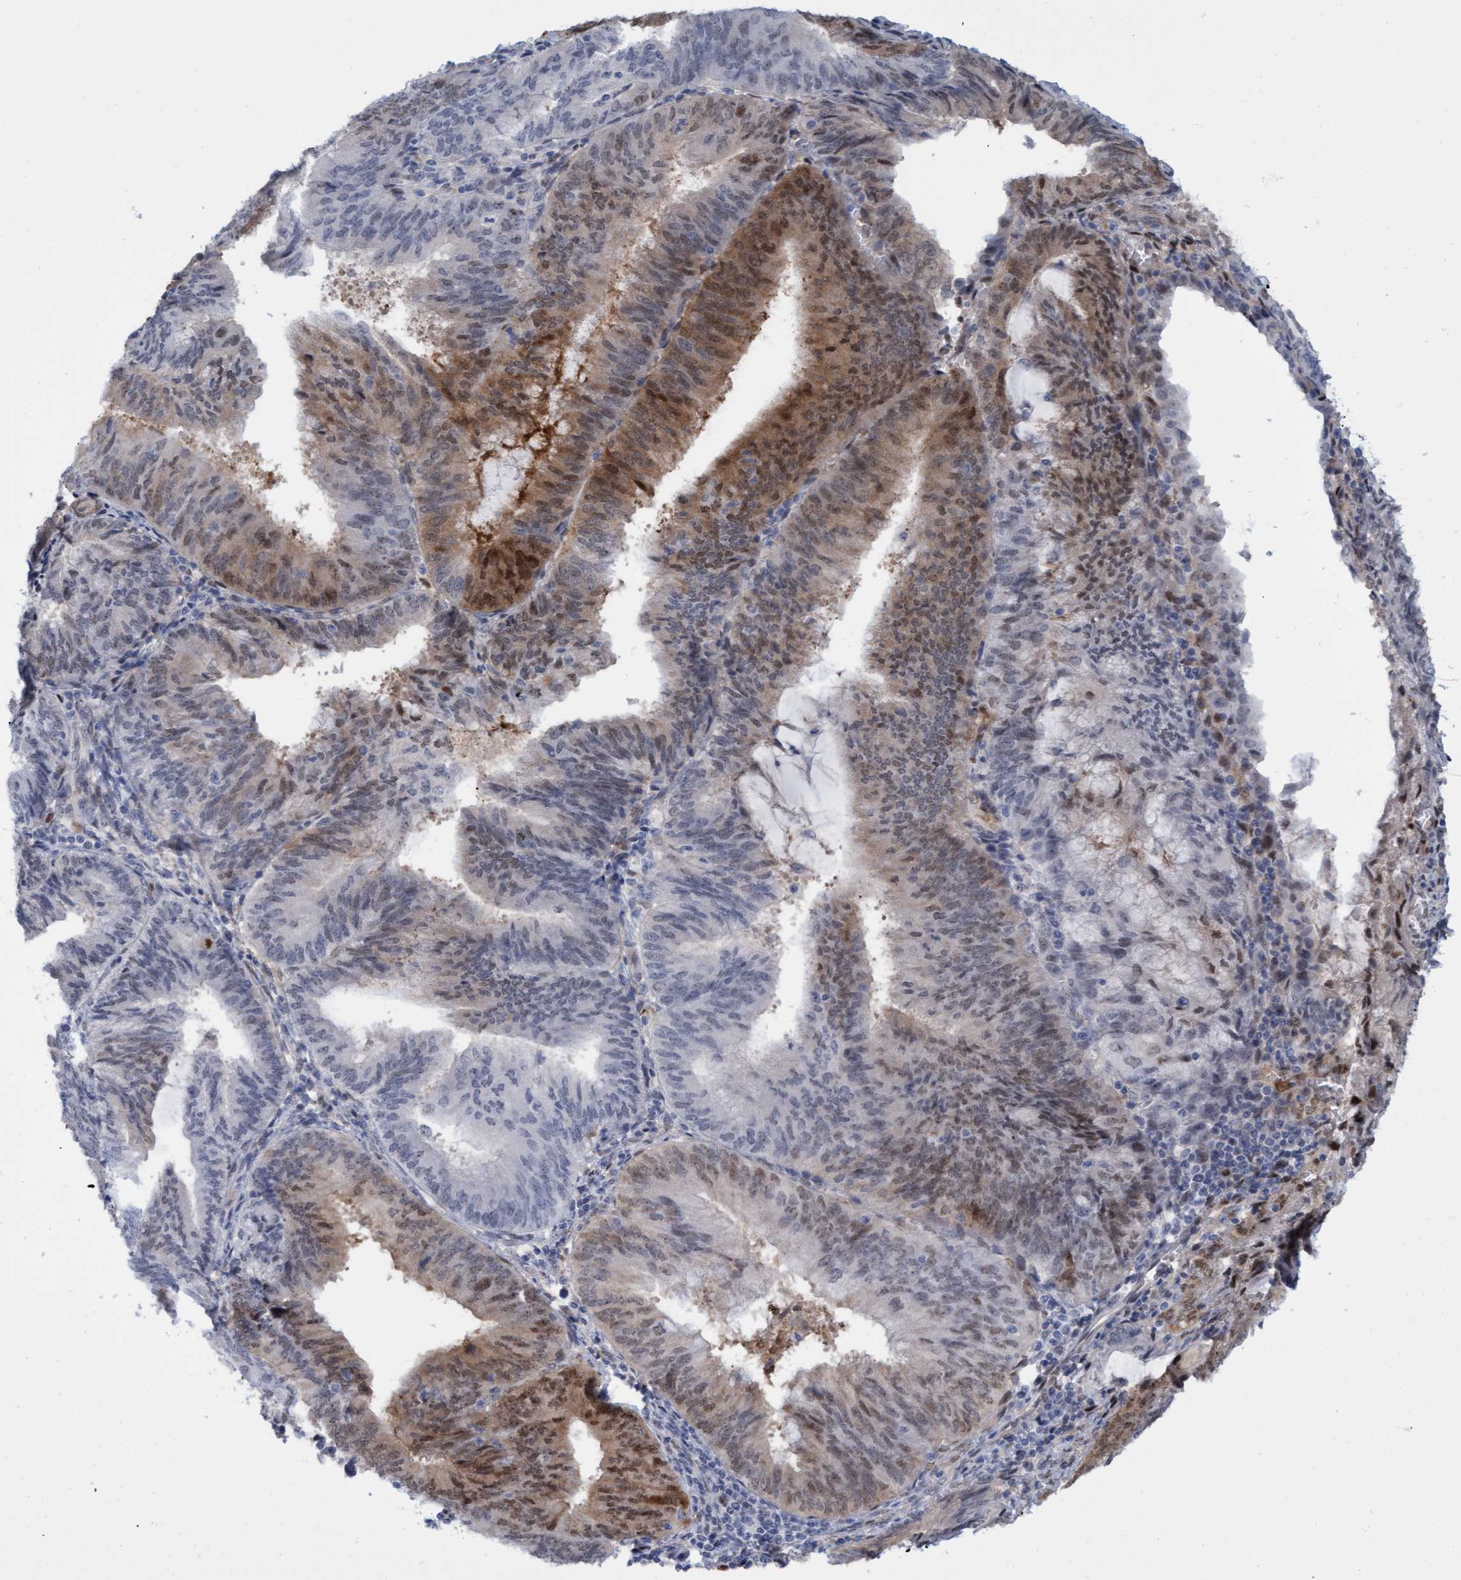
{"staining": {"intensity": "moderate", "quantity": "25%-75%", "location": "cytoplasmic/membranous,nuclear"}, "tissue": "endometrial cancer", "cell_type": "Tumor cells", "image_type": "cancer", "snomed": [{"axis": "morphology", "description": "Adenocarcinoma, NOS"}, {"axis": "topography", "description": "Endometrium"}], "caption": "Endometrial cancer stained with DAB IHC exhibits medium levels of moderate cytoplasmic/membranous and nuclear staining in approximately 25%-75% of tumor cells.", "gene": "PINX1", "patient": {"sex": "female", "age": 81}}